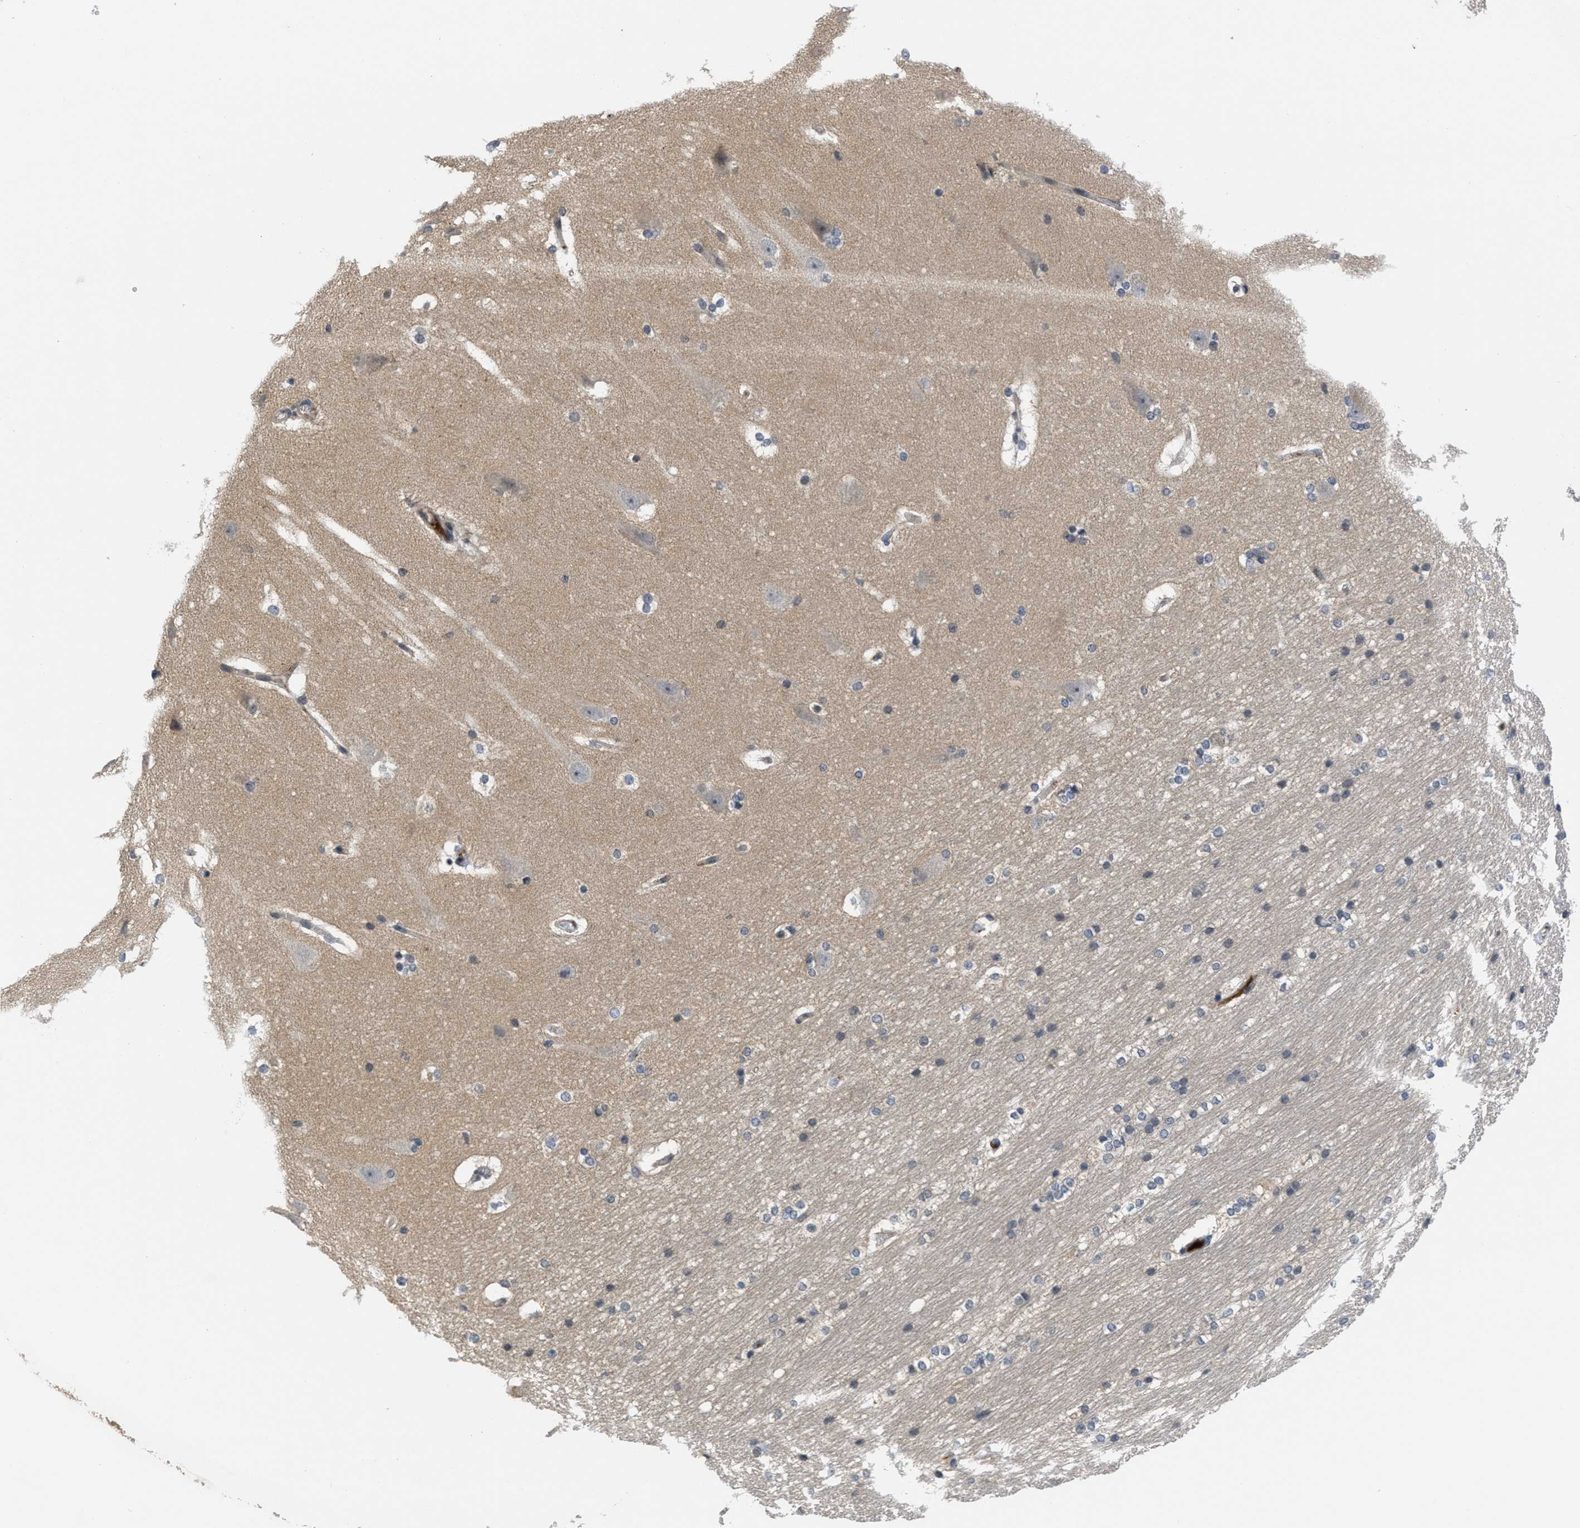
{"staining": {"intensity": "weak", "quantity": "<25%", "location": "cytoplasmic/membranous"}, "tissue": "hippocampus", "cell_type": "Glial cells", "image_type": "normal", "snomed": [{"axis": "morphology", "description": "Normal tissue, NOS"}, {"axis": "topography", "description": "Hippocampus"}], "caption": "Immunohistochemistry micrograph of unremarkable hippocampus: human hippocampus stained with DAB (3,3'-diaminobenzidine) shows no significant protein positivity in glial cells. (Stains: DAB IHC with hematoxylin counter stain, Microscopy: brightfield microscopy at high magnification).", "gene": "ANGPT1", "patient": {"sex": "female", "age": 19}}